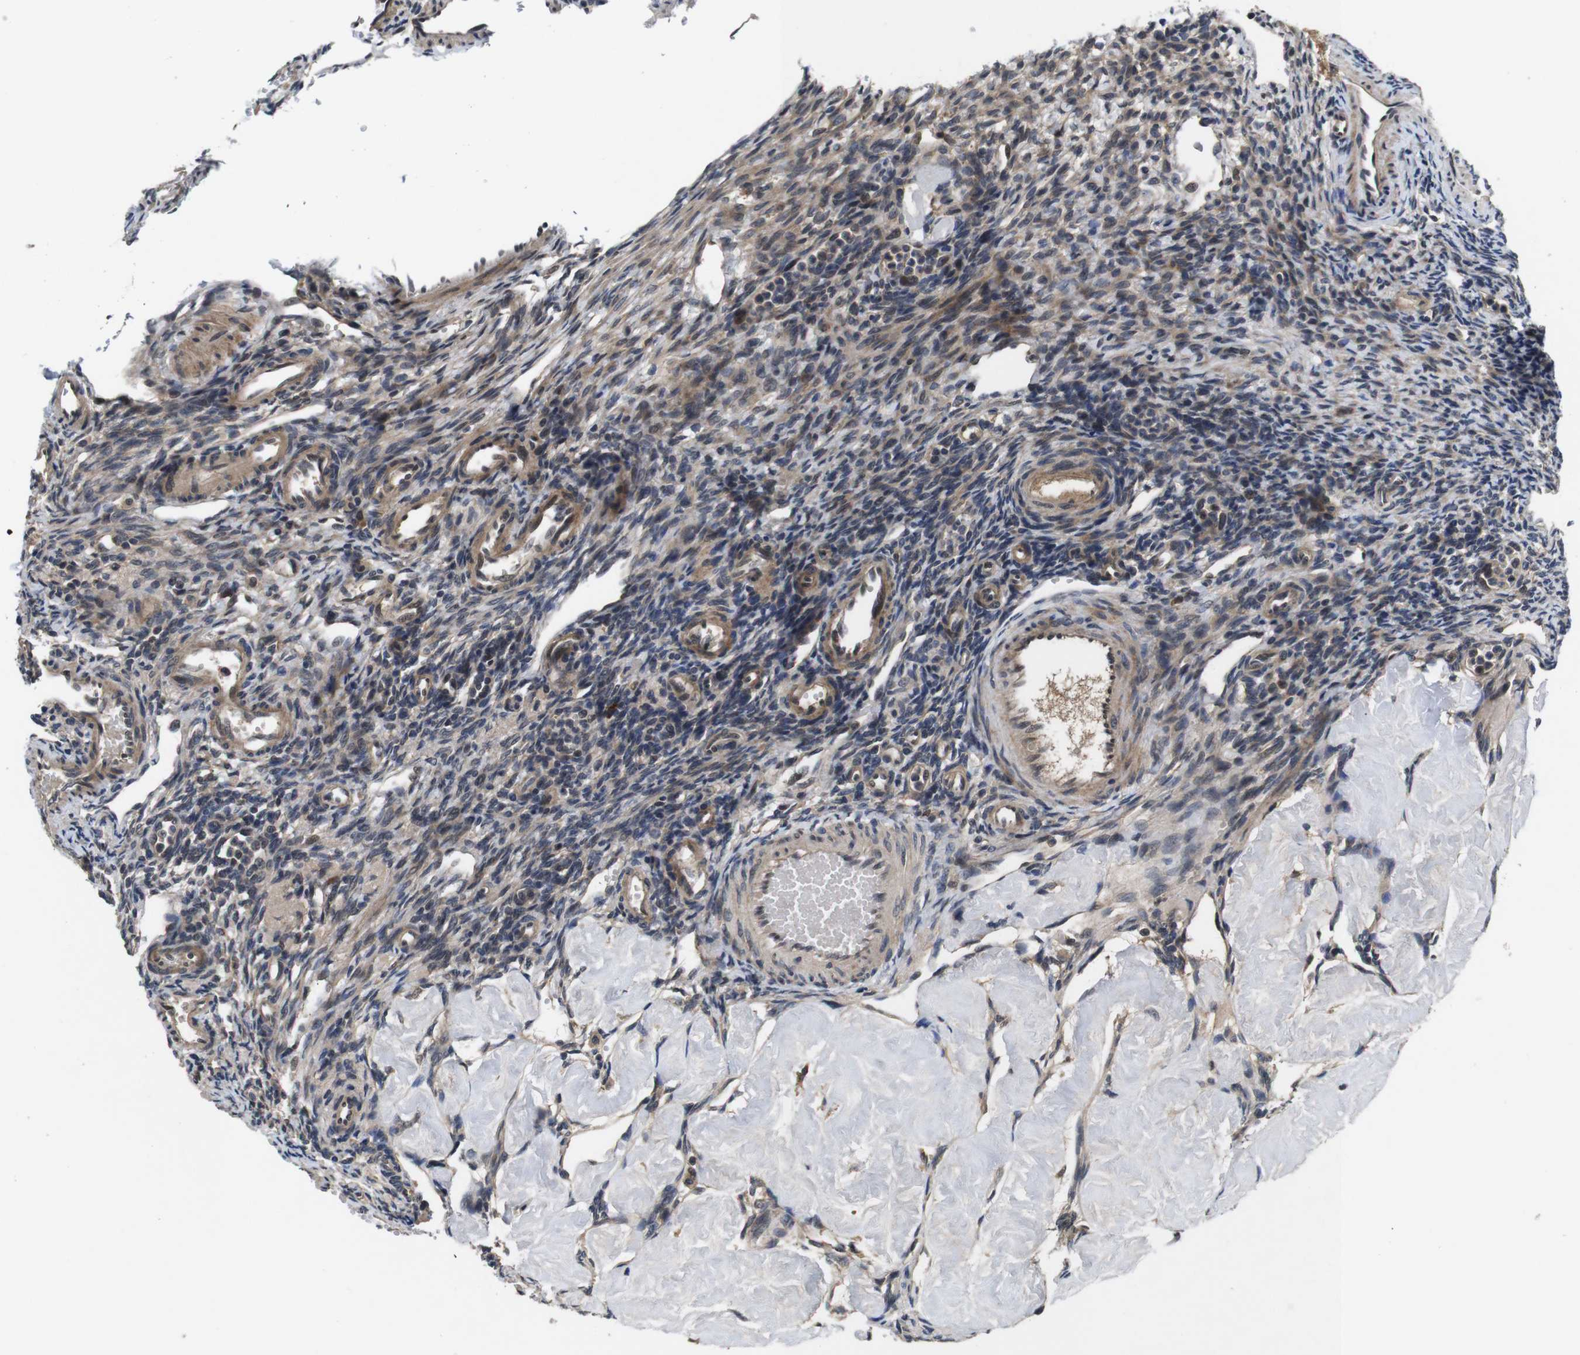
{"staining": {"intensity": "weak", "quantity": "25%-75%", "location": "cytoplasmic/membranous"}, "tissue": "ovary", "cell_type": "Ovarian stroma cells", "image_type": "normal", "snomed": [{"axis": "morphology", "description": "Normal tissue, NOS"}, {"axis": "topography", "description": "Ovary"}], "caption": "The micrograph displays immunohistochemical staining of unremarkable ovary. There is weak cytoplasmic/membranous staining is present in approximately 25%-75% of ovarian stroma cells.", "gene": "ZBTB46", "patient": {"sex": "female", "age": 33}}